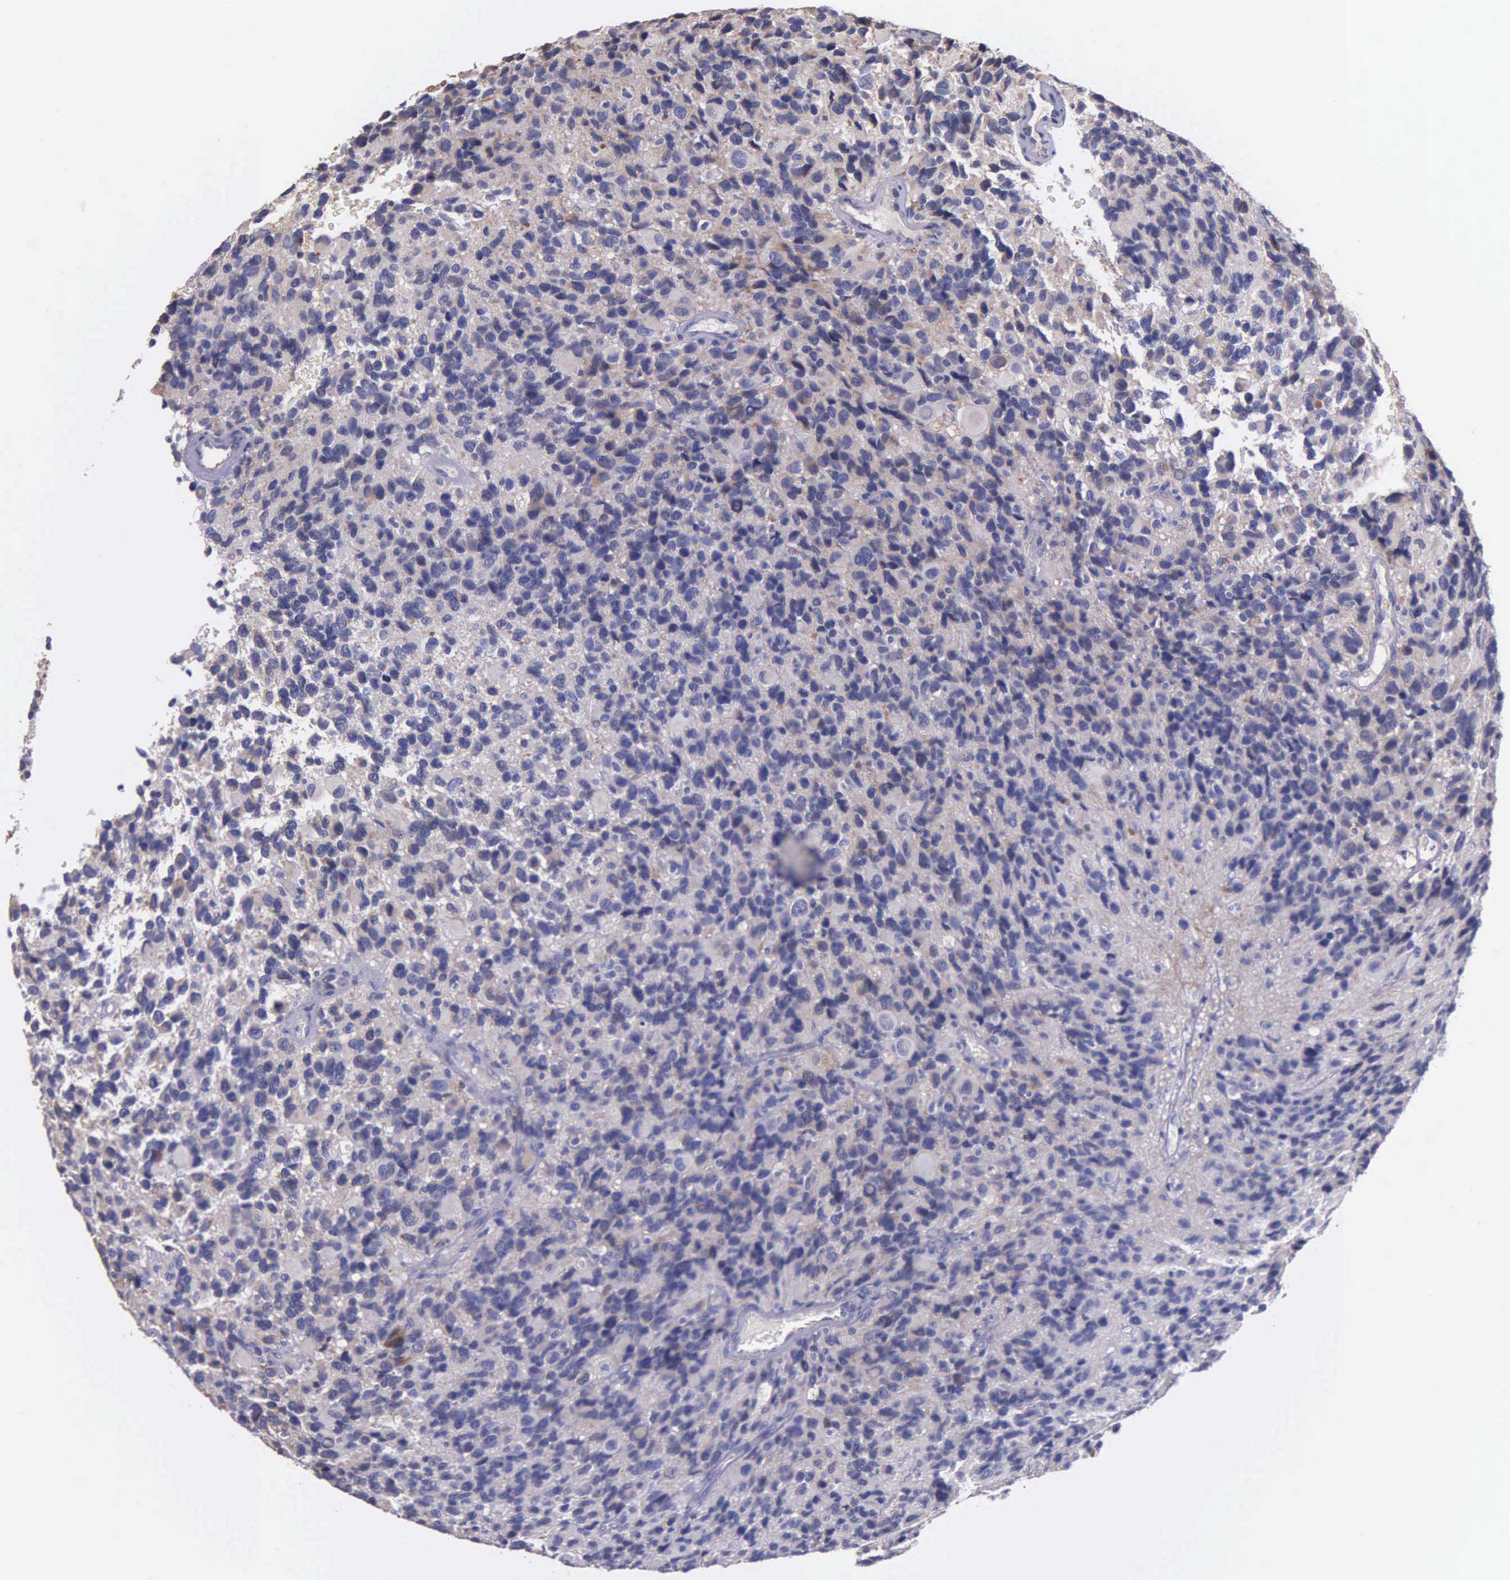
{"staining": {"intensity": "weak", "quantity": "<25%", "location": "cytoplasmic/membranous"}, "tissue": "glioma", "cell_type": "Tumor cells", "image_type": "cancer", "snomed": [{"axis": "morphology", "description": "Glioma, malignant, High grade"}, {"axis": "topography", "description": "Brain"}], "caption": "The immunohistochemistry photomicrograph has no significant positivity in tumor cells of glioma tissue.", "gene": "ZC3H12B", "patient": {"sex": "male", "age": 77}}